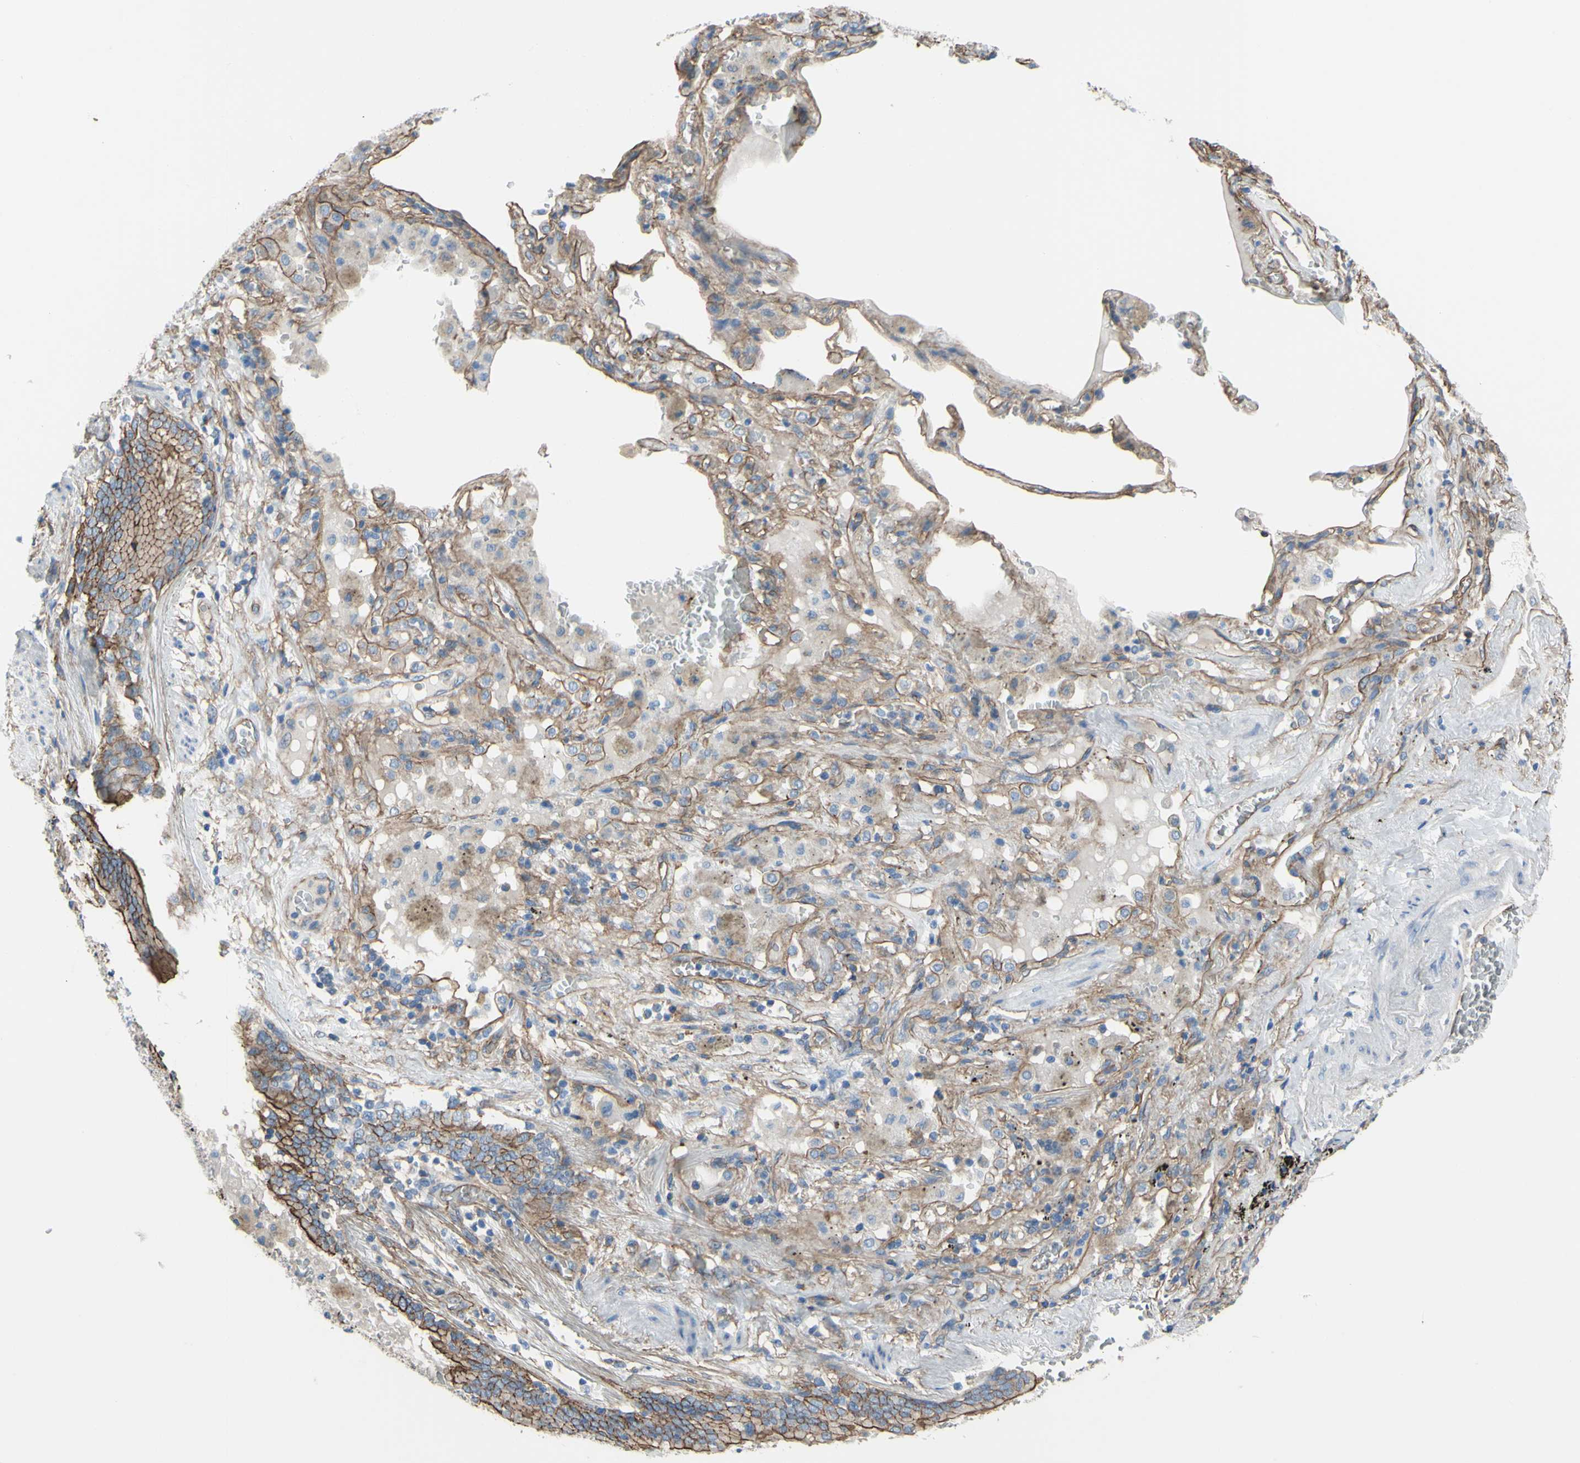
{"staining": {"intensity": "moderate", "quantity": ">75%", "location": "cytoplasmic/membranous"}, "tissue": "lung cancer", "cell_type": "Tumor cells", "image_type": "cancer", "snomed": [{"axis": "morphology", "description": "Squamous cell carcinoma, NOS"}, {"axis": "topography", "description": "Lung"}], "caption": "Tumor cells reveal moderate cytoplasmic/membranous staining in about >75% of cells in lung cancer (squamous cell carcinoma).", "gene": "TPBG", "patient": {"sex": "male", "age": 57}}